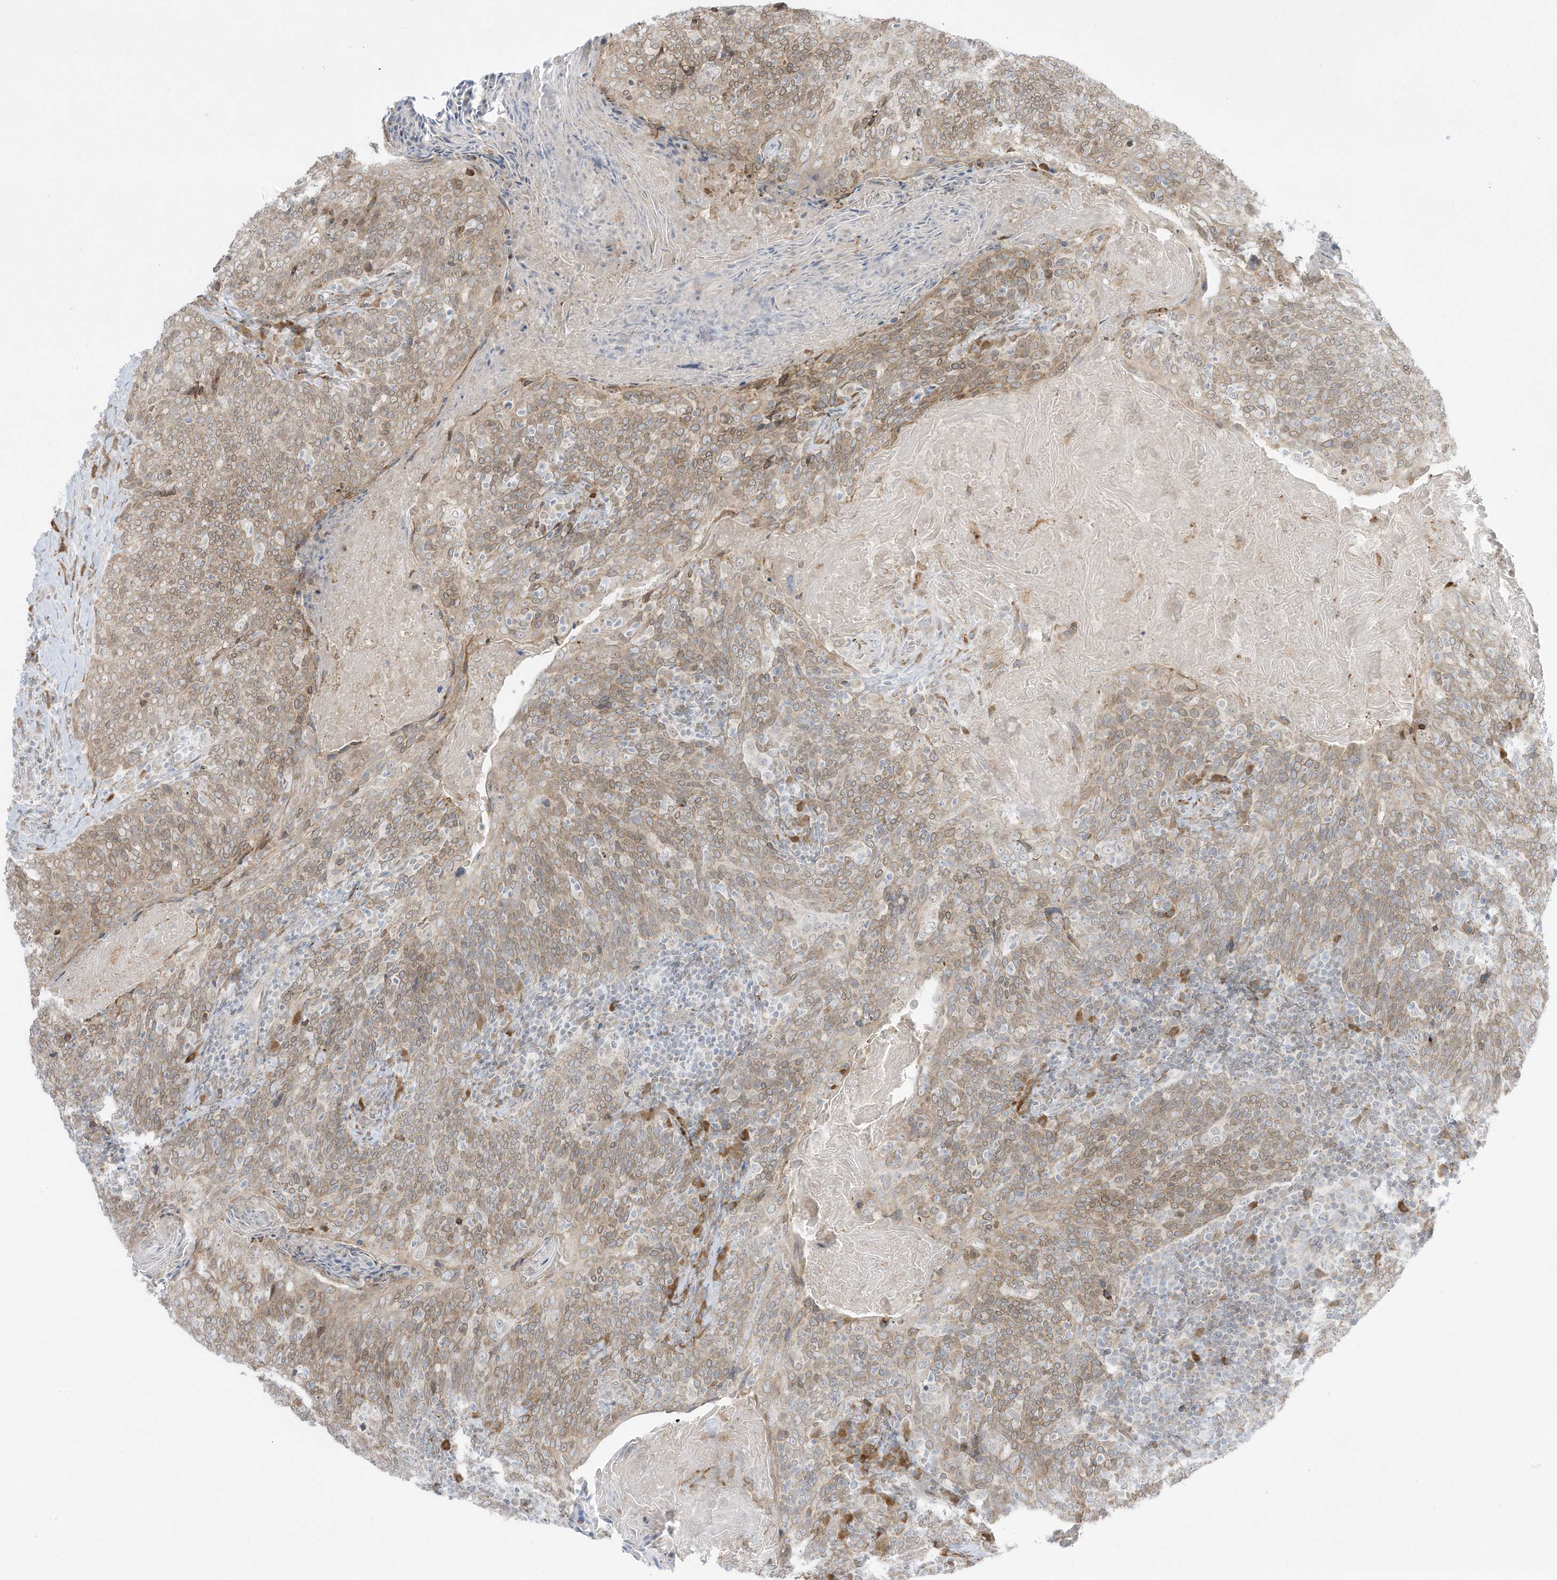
{"staining": {"intensity": "weak", "quantity": "25%-75%", "location": "cytoplasmic/membranous"}, "tissue": "head and neck cancer", "cell_type": "Tumor cells", "image_type": "cancer", "snomed": [{"axis": "morphology", "description": "Squamous cell carcinoma, NOS"}, {"axis": "morphology", "description": "Squamous cell carcinoma, metastatic, NOS"}, {"axis": "topography", "description": "Lymph node"}, {"axis": "topography", "description": "Head-Neck"}], "caption": "A brown stain shows weak cytoplasmic/membranous staining of a protein in head and neck cancer tumor cells. The staining is performed using DAB brown chromogen to label protein expression. The nuclei are counter-stained blue using hematoxylin.", "gene": "PTK6", "patient": {"sex": "male", "age": 62}}